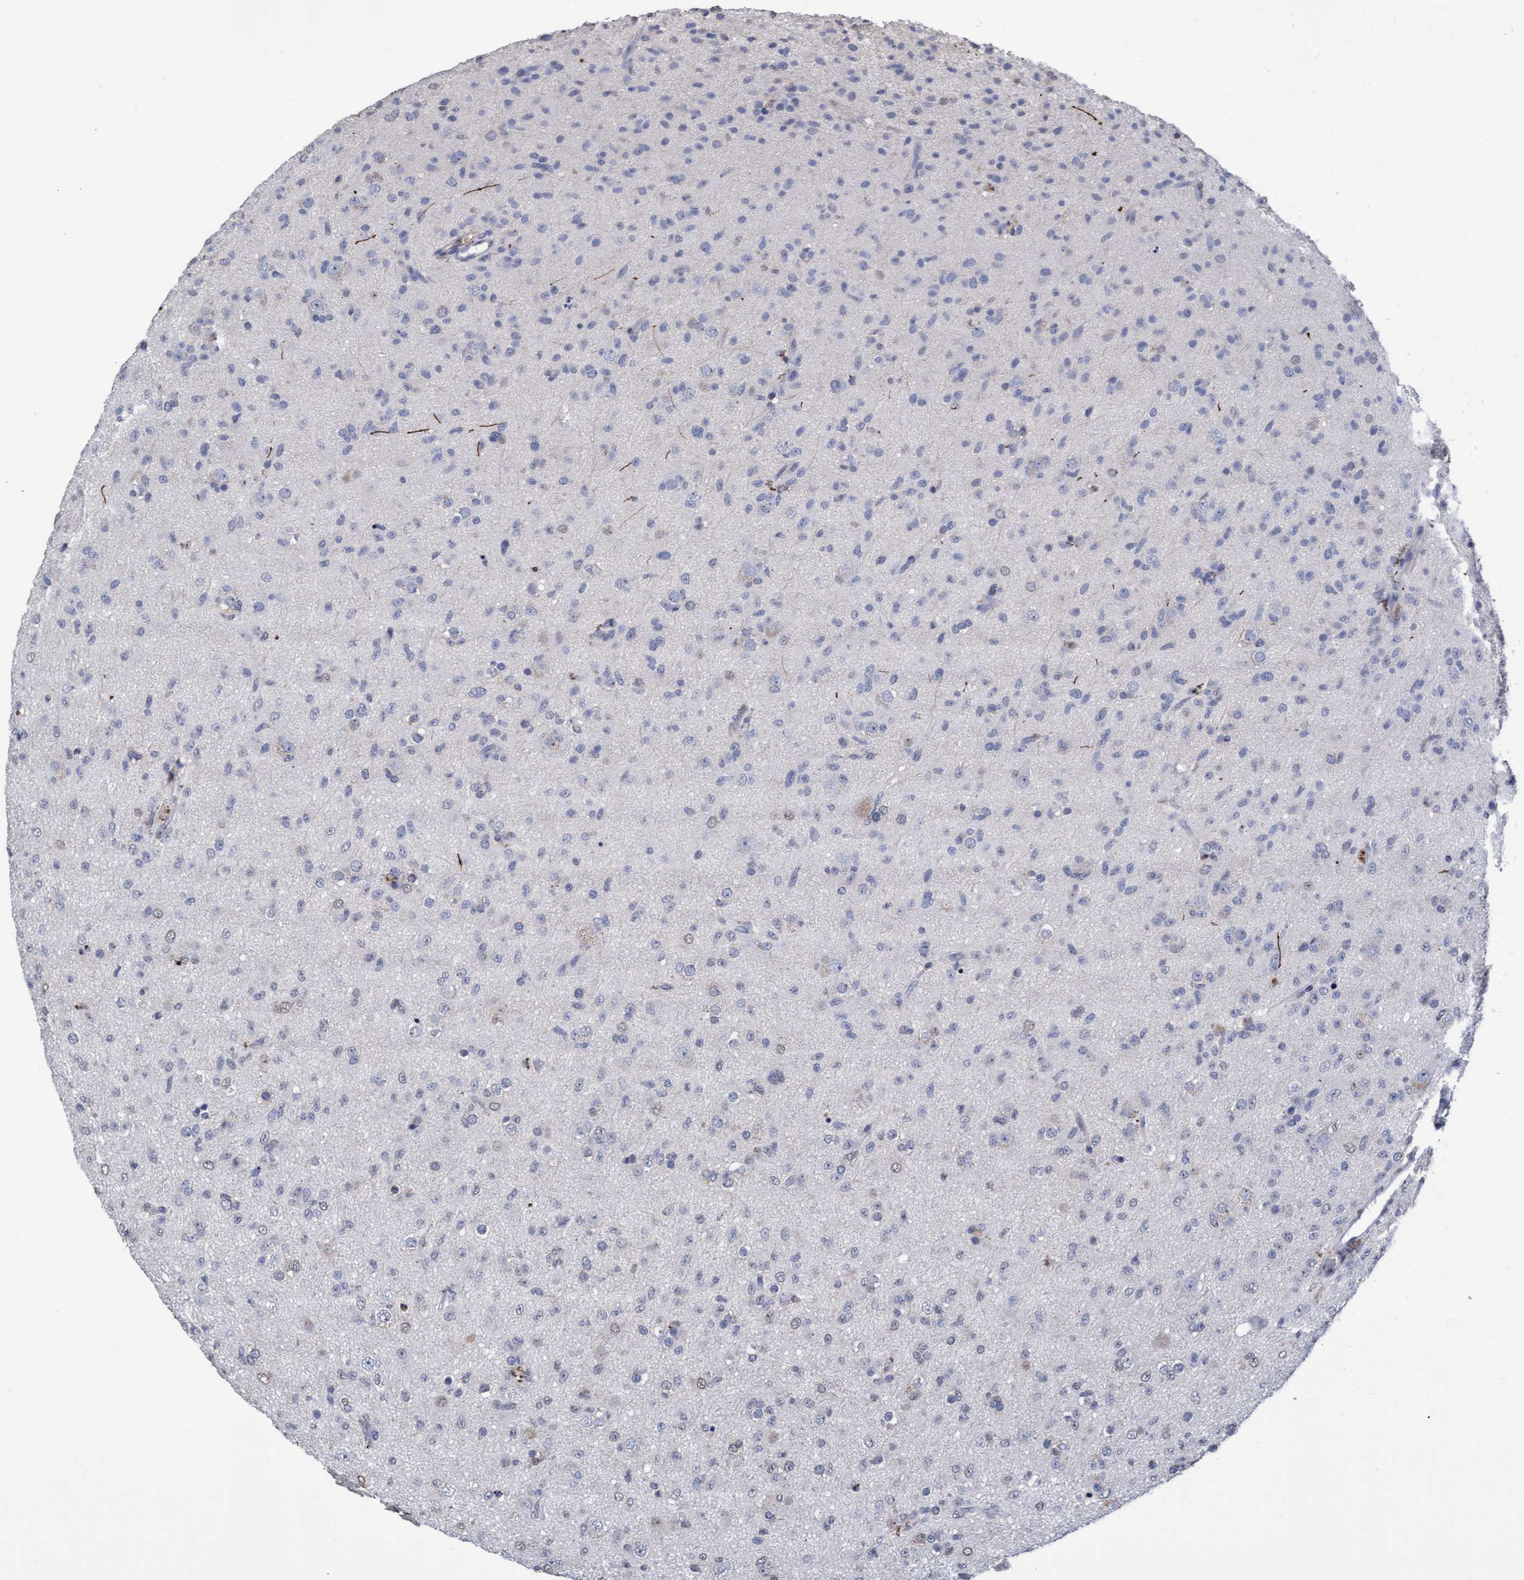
{"staining": {"intensity": "negative", "quantity": "none", "location": "none"}, "tissue": "glioma", "cell_type": "Tumor cells", "image_type": "cancer", "snomed": [{"axis": "morphology", "description": "Glioma, malignant, Low grade"}, {"axis": "topography", "description": "Brain"}], "caption": "There is no significant staining in tumor cells of malignant glioma (low-grade).", "gene": "GPR39", "patient": {"sex": "male", "age": 65}}